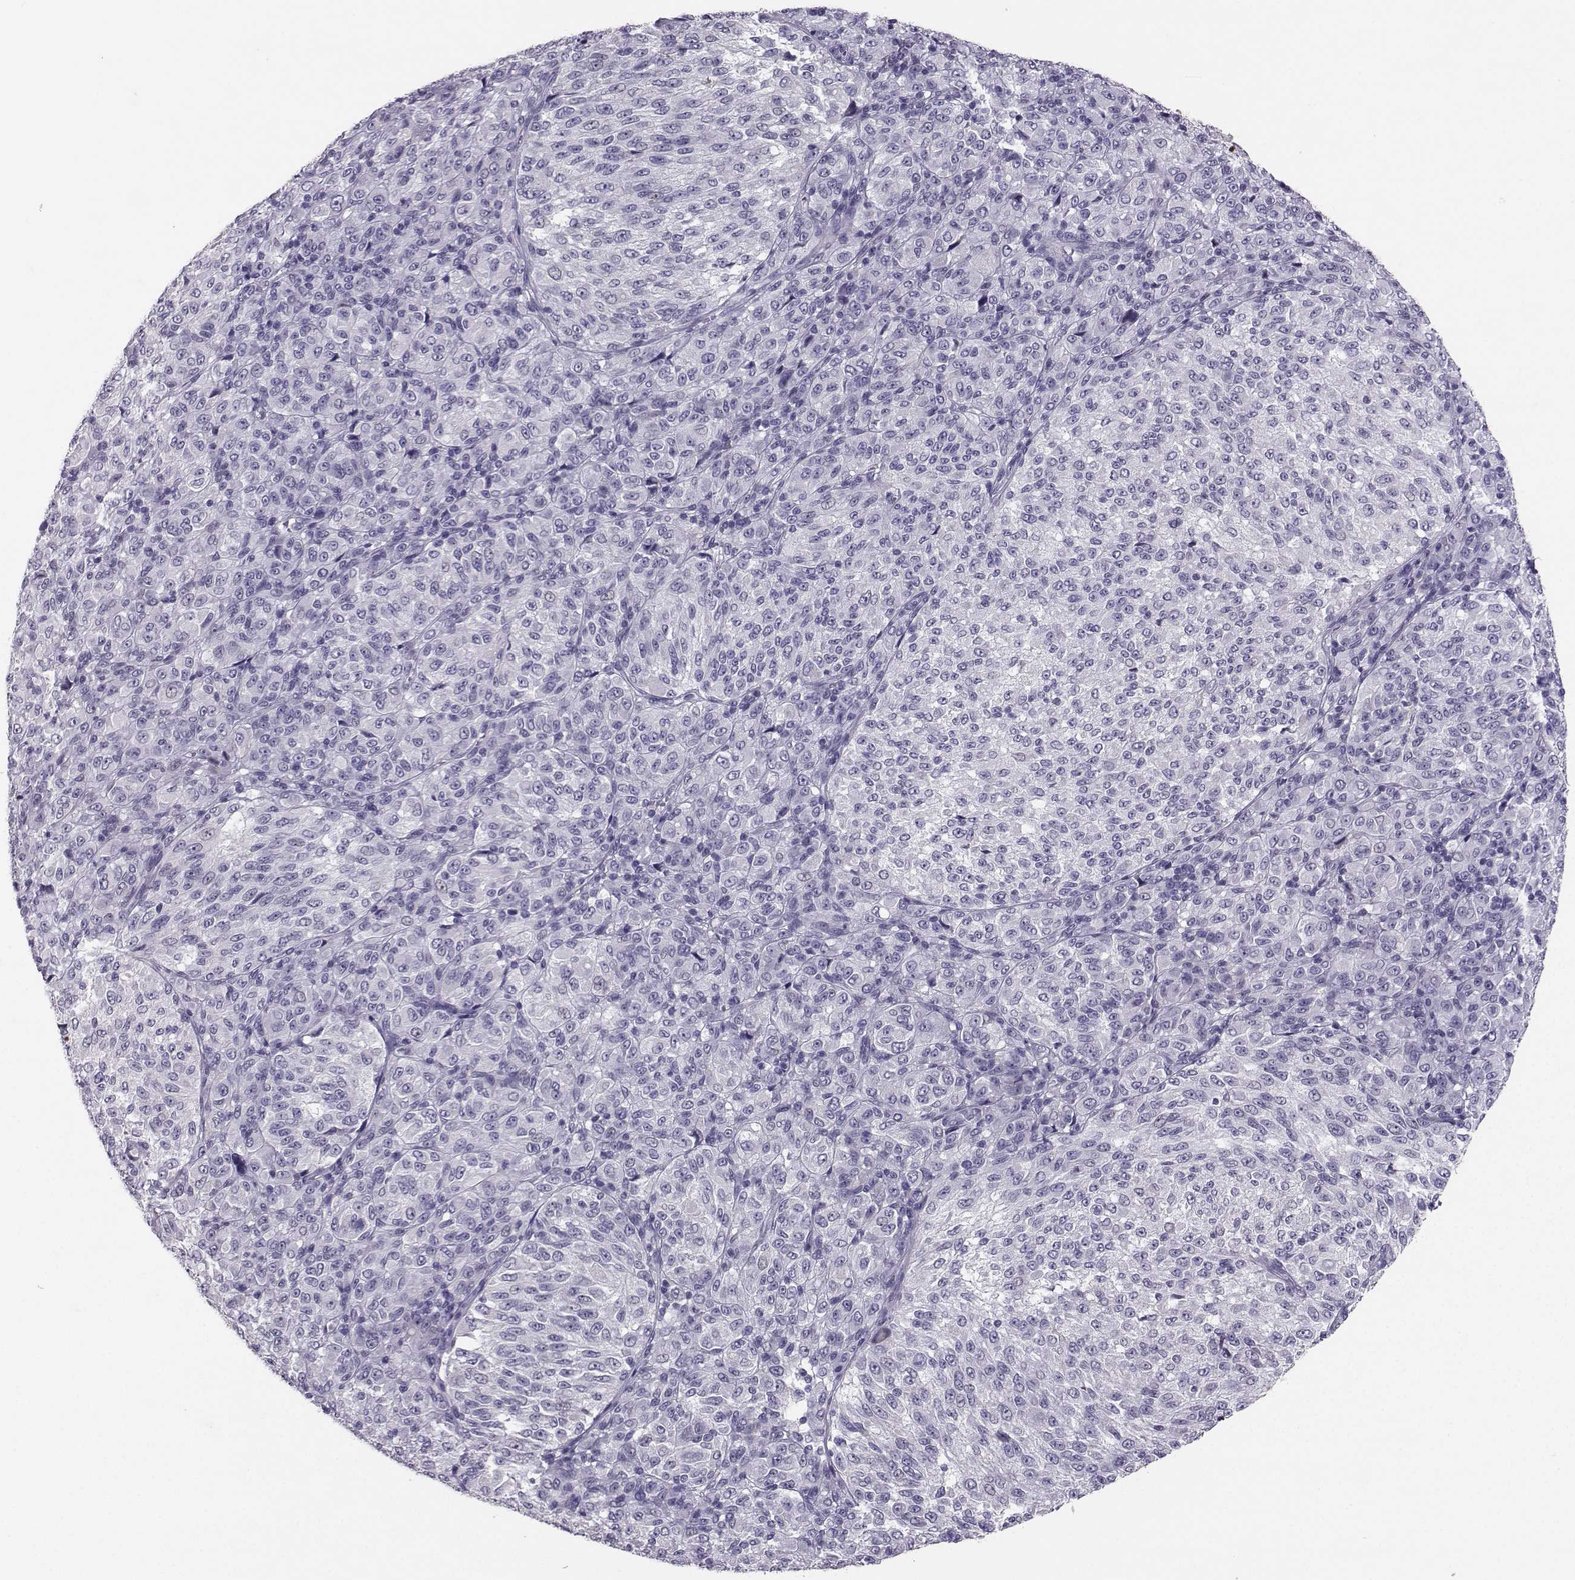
{"staining": {"intensity": "negative", "quantity": "none", "location": "none"}, "tissue": "melanoma", "cell_type": "Tumor cells", "image_type": "cancer", "snomed": [{"axis": "morphology", "description": "Malignant melanoma, Metastatic site"}, {"axis": "topography", "description": "Brain"}], "caption": "Immunohistochemistry of melanoma exhibits no expression in tumor cells. (Brightfield microscopy of DAB IHC at high magnification).", "gene": "PKP2", "patient": {"sex": "female", "age": 56}}